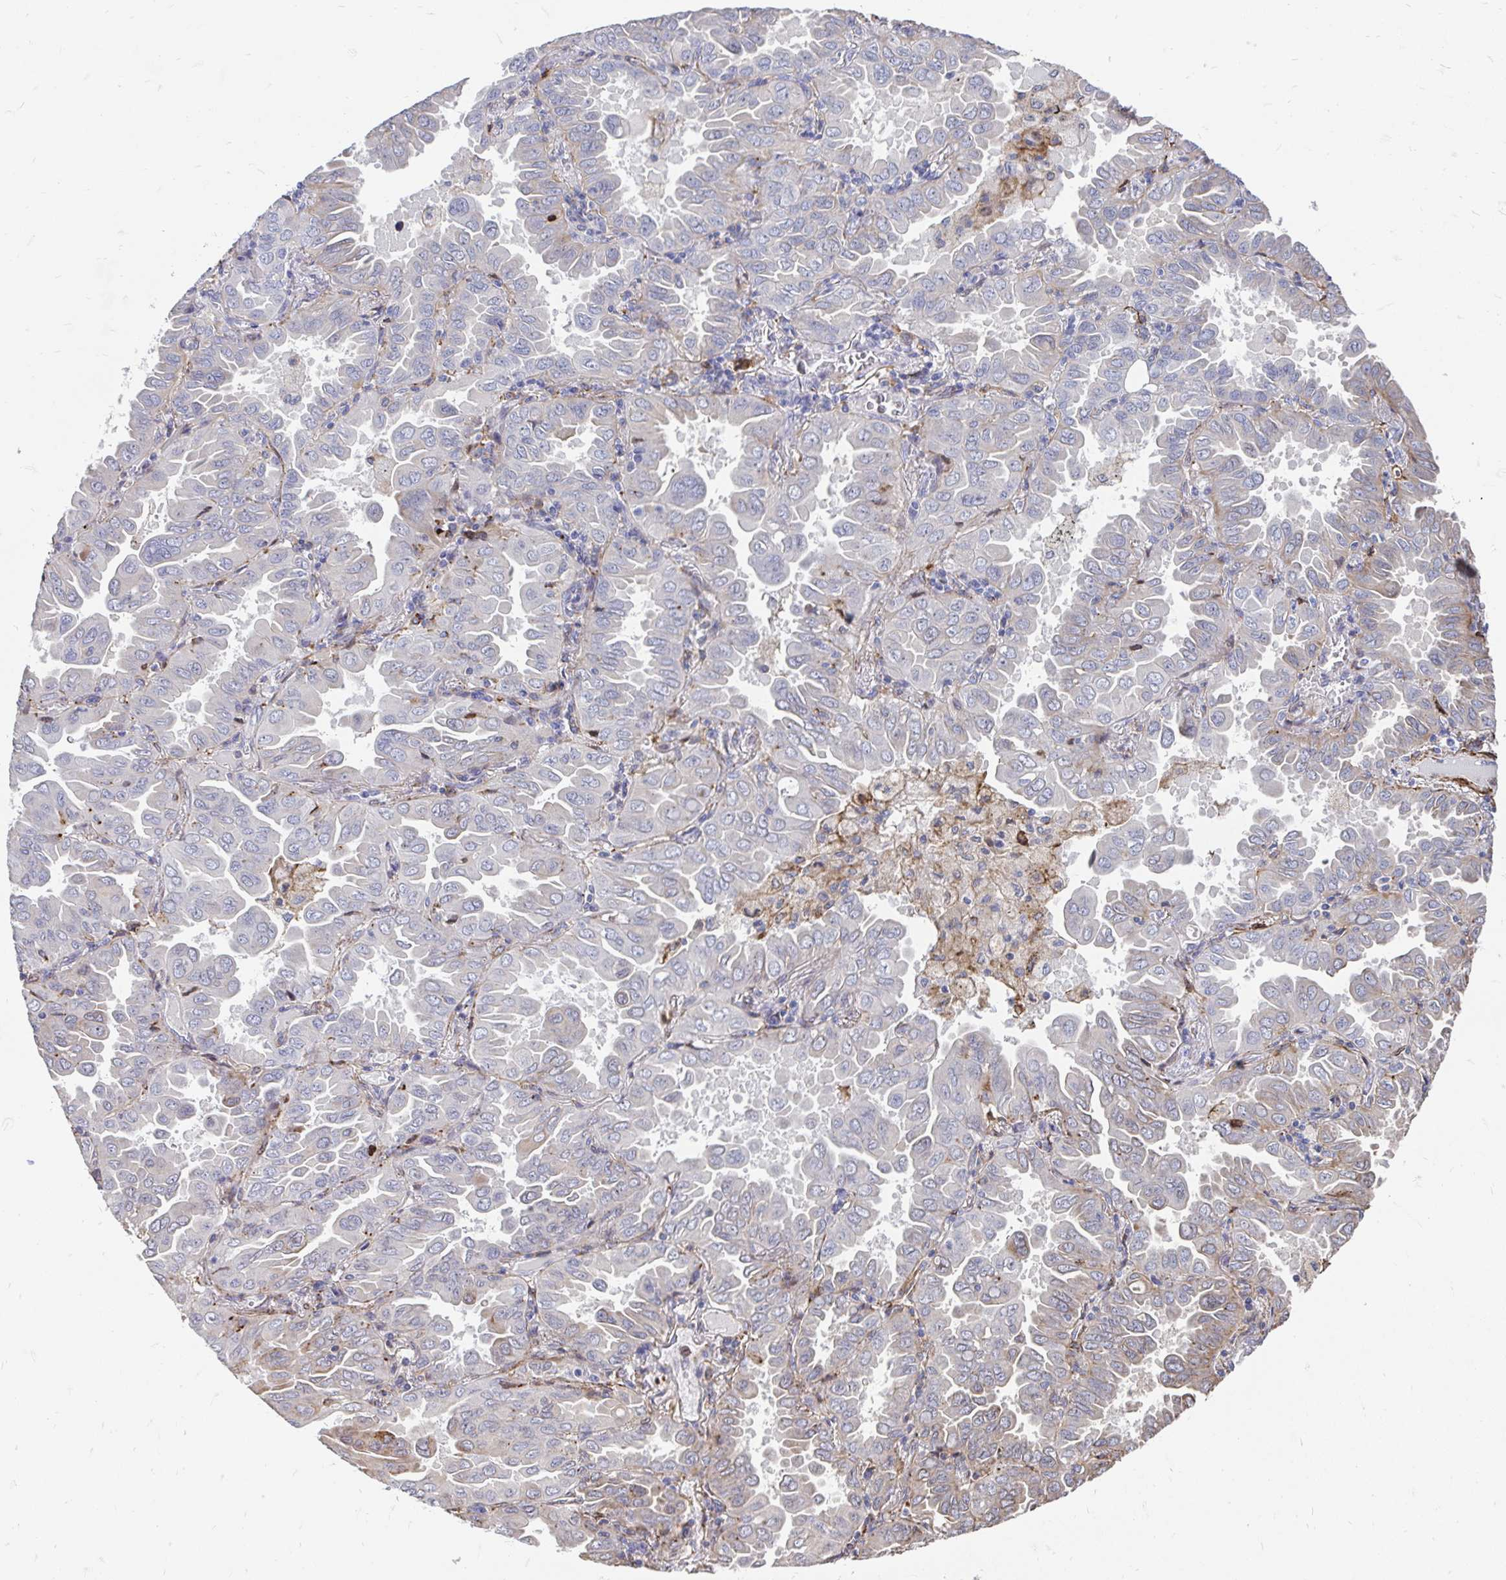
{"staining": {"intensity": "weak", "quantity": "<25%", "location": "cytoplasmic/membranous"}, "tissue": "lung cancer", "cell_type": "Tumor cells", "image_type": "cancer", "snomed": [{"axis": "morphology", "description": "Adenocarcinoma, NOS"}, {"axis": "topography", "description": "Lung"}], "caption": "This is an immunohistochemistry image of lung cancer (adenocarcinoma). There is no expression in tumor cells.", "gene": "CDKL1", "patient": {"sex": "male", "age": 64}}